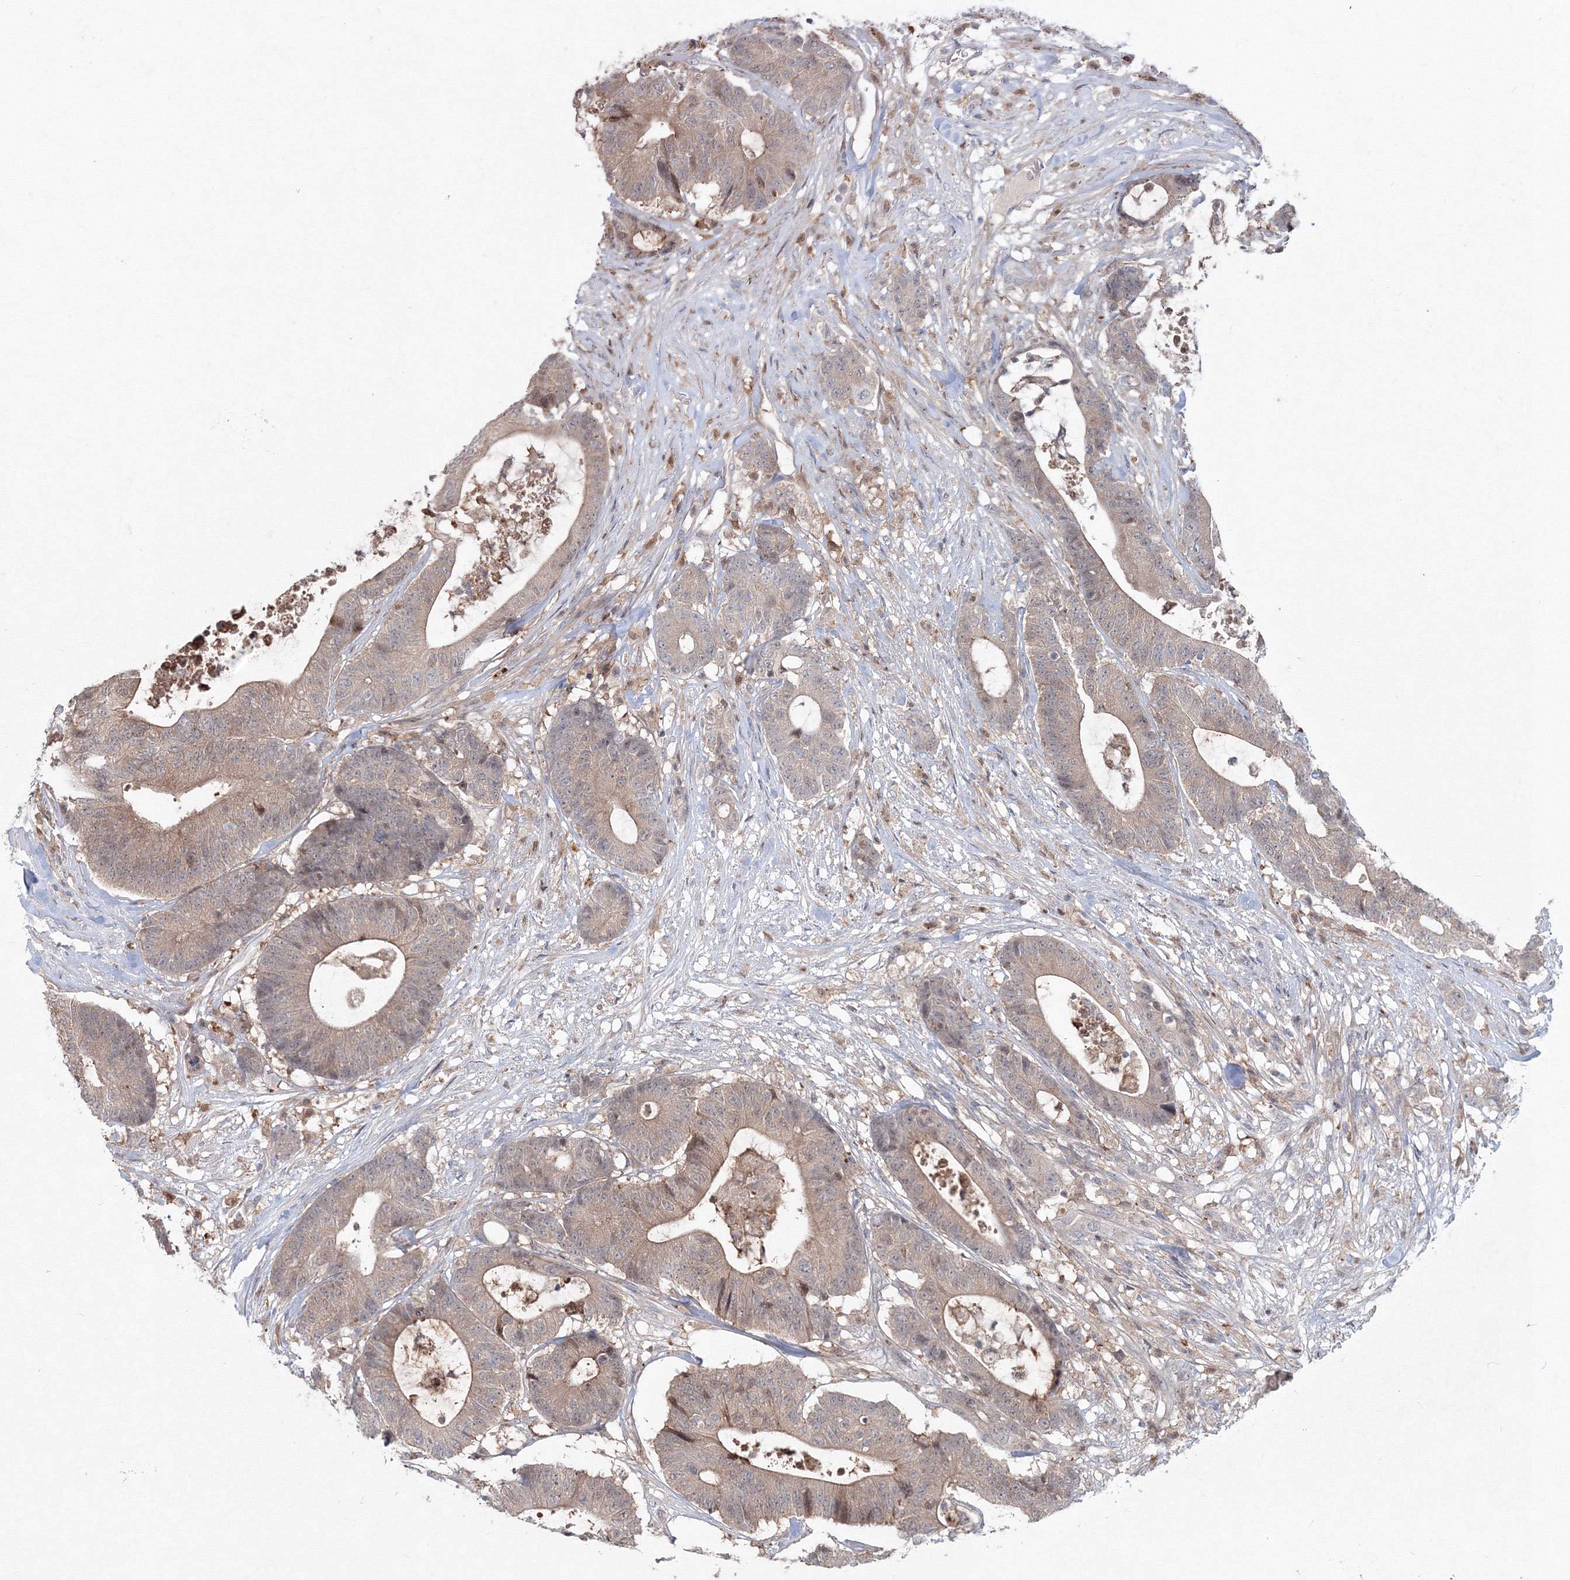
{"staining": {"intensity": "weak", "quantity": ">75%", "location": "cytoplasmic/membranous"}, "tissue": "colorectal cancer", "cell_type": "Tumor cells", "image_type": "cancer", "snomed": [{"axis": "morphology", "description": "Adenocarcinoma, NOS"}, {"axis": "topography", "description": "Colon"}], "caption": "Colorectal adenocarcinoma stained for a protein demonstrates weak cytoplasmic/membranous positivity in tumor cells.", "gene": "MKRN2", "patient": {"sex": "female", "age": 84}}